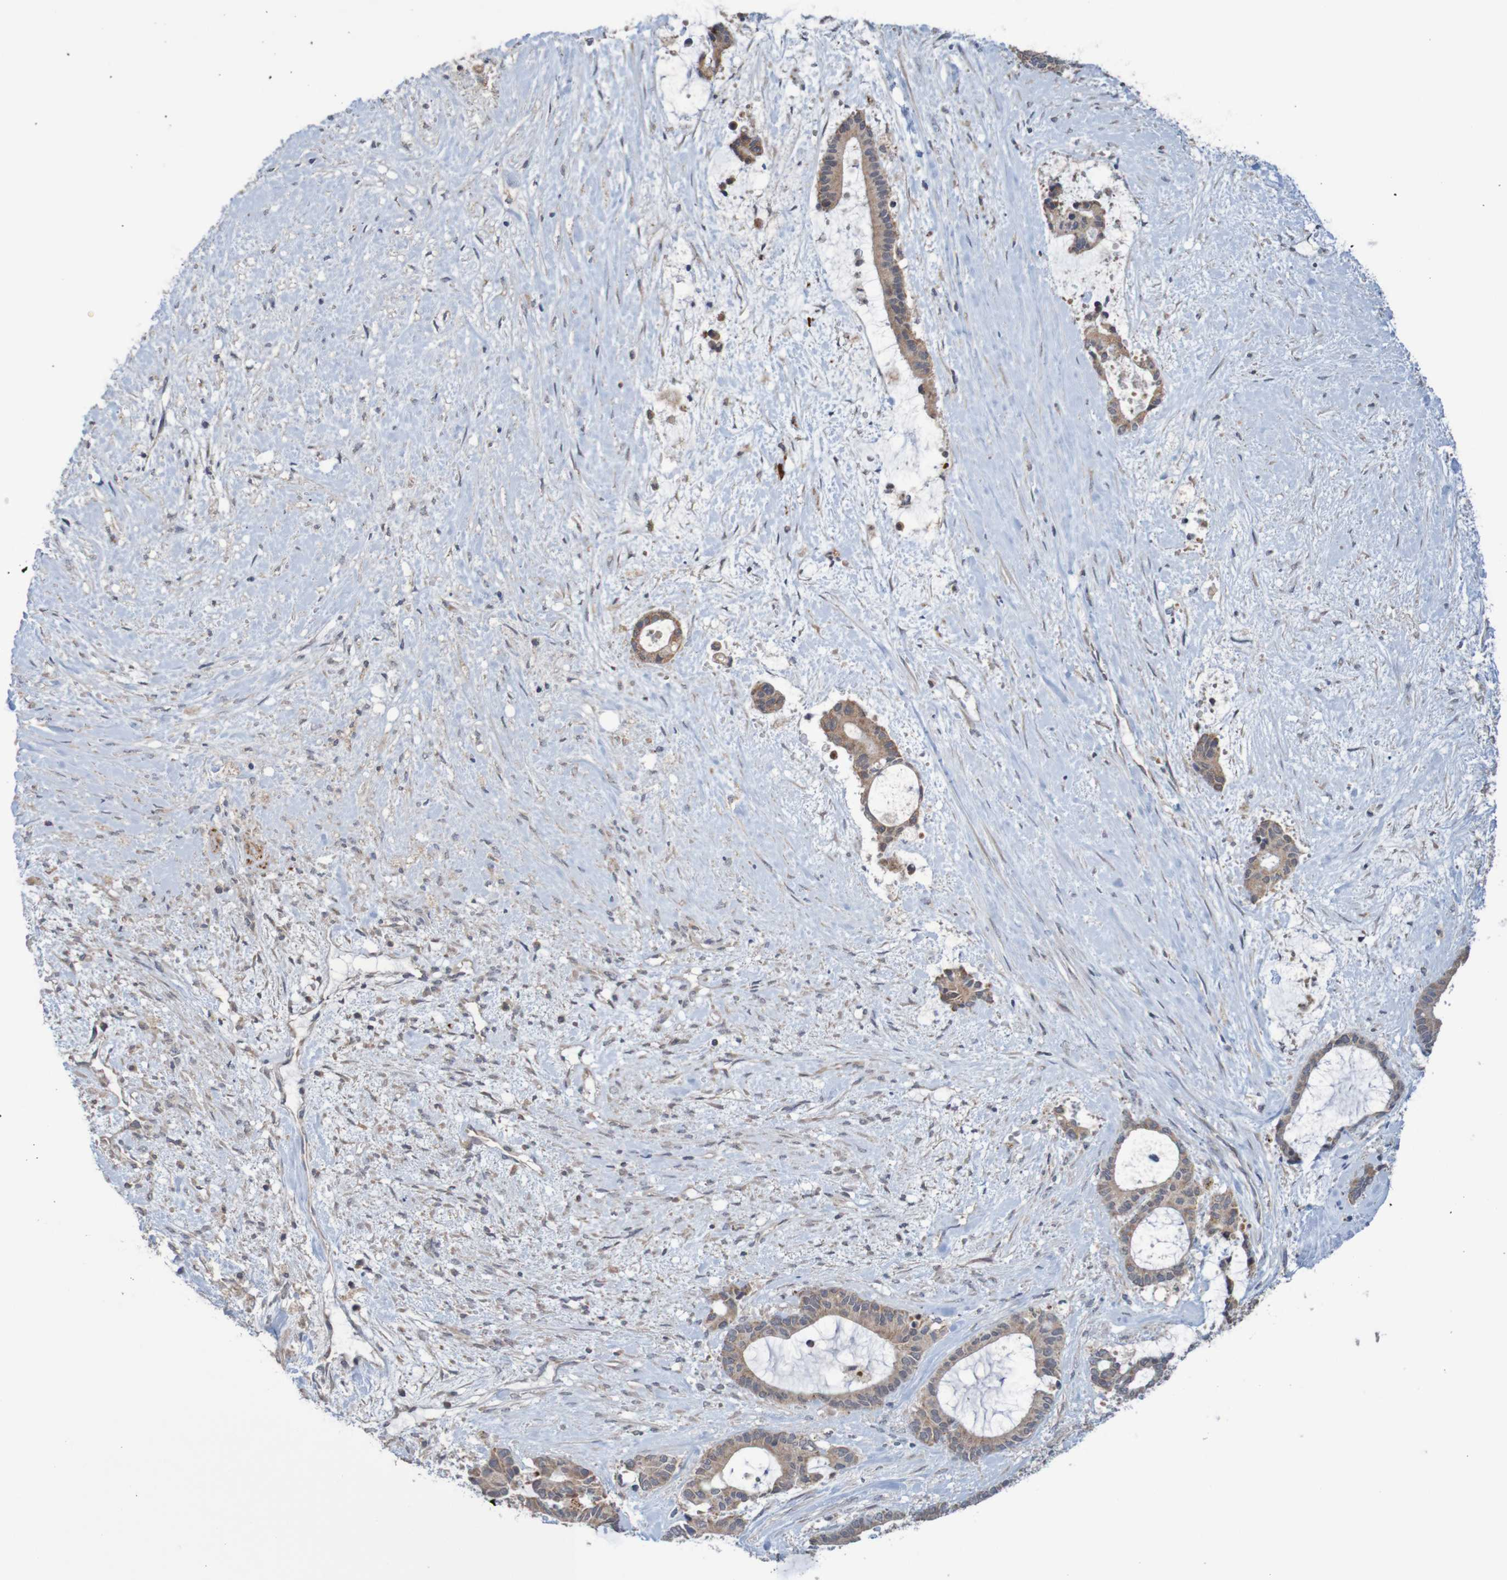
{"staining": {"intensity": "weak", "quantity": ">75%", "location": "cytoplasmic/membranous"}, "tissue": "liver cancer", "cell_type": "Tumor cells", "image_type": "cancer", "snomed": [{"axis": "morphology", "description": "Normal tissue, NOS"}, {"axis": "morphology", "description": "Cholangiocarcinoma"}, {"axis": "topography", "description": "Liver"}, {"axis": "topography", "description": "Peripheral nerve tissue"}], "caption": "Cholangiocarcinoma (liver) tissue exhibits weak cytoplasmic/membranous positivity in about >75% of tumor cells", "gene": "ANKK1", "patient": {"sex": "female", "age": 73}}